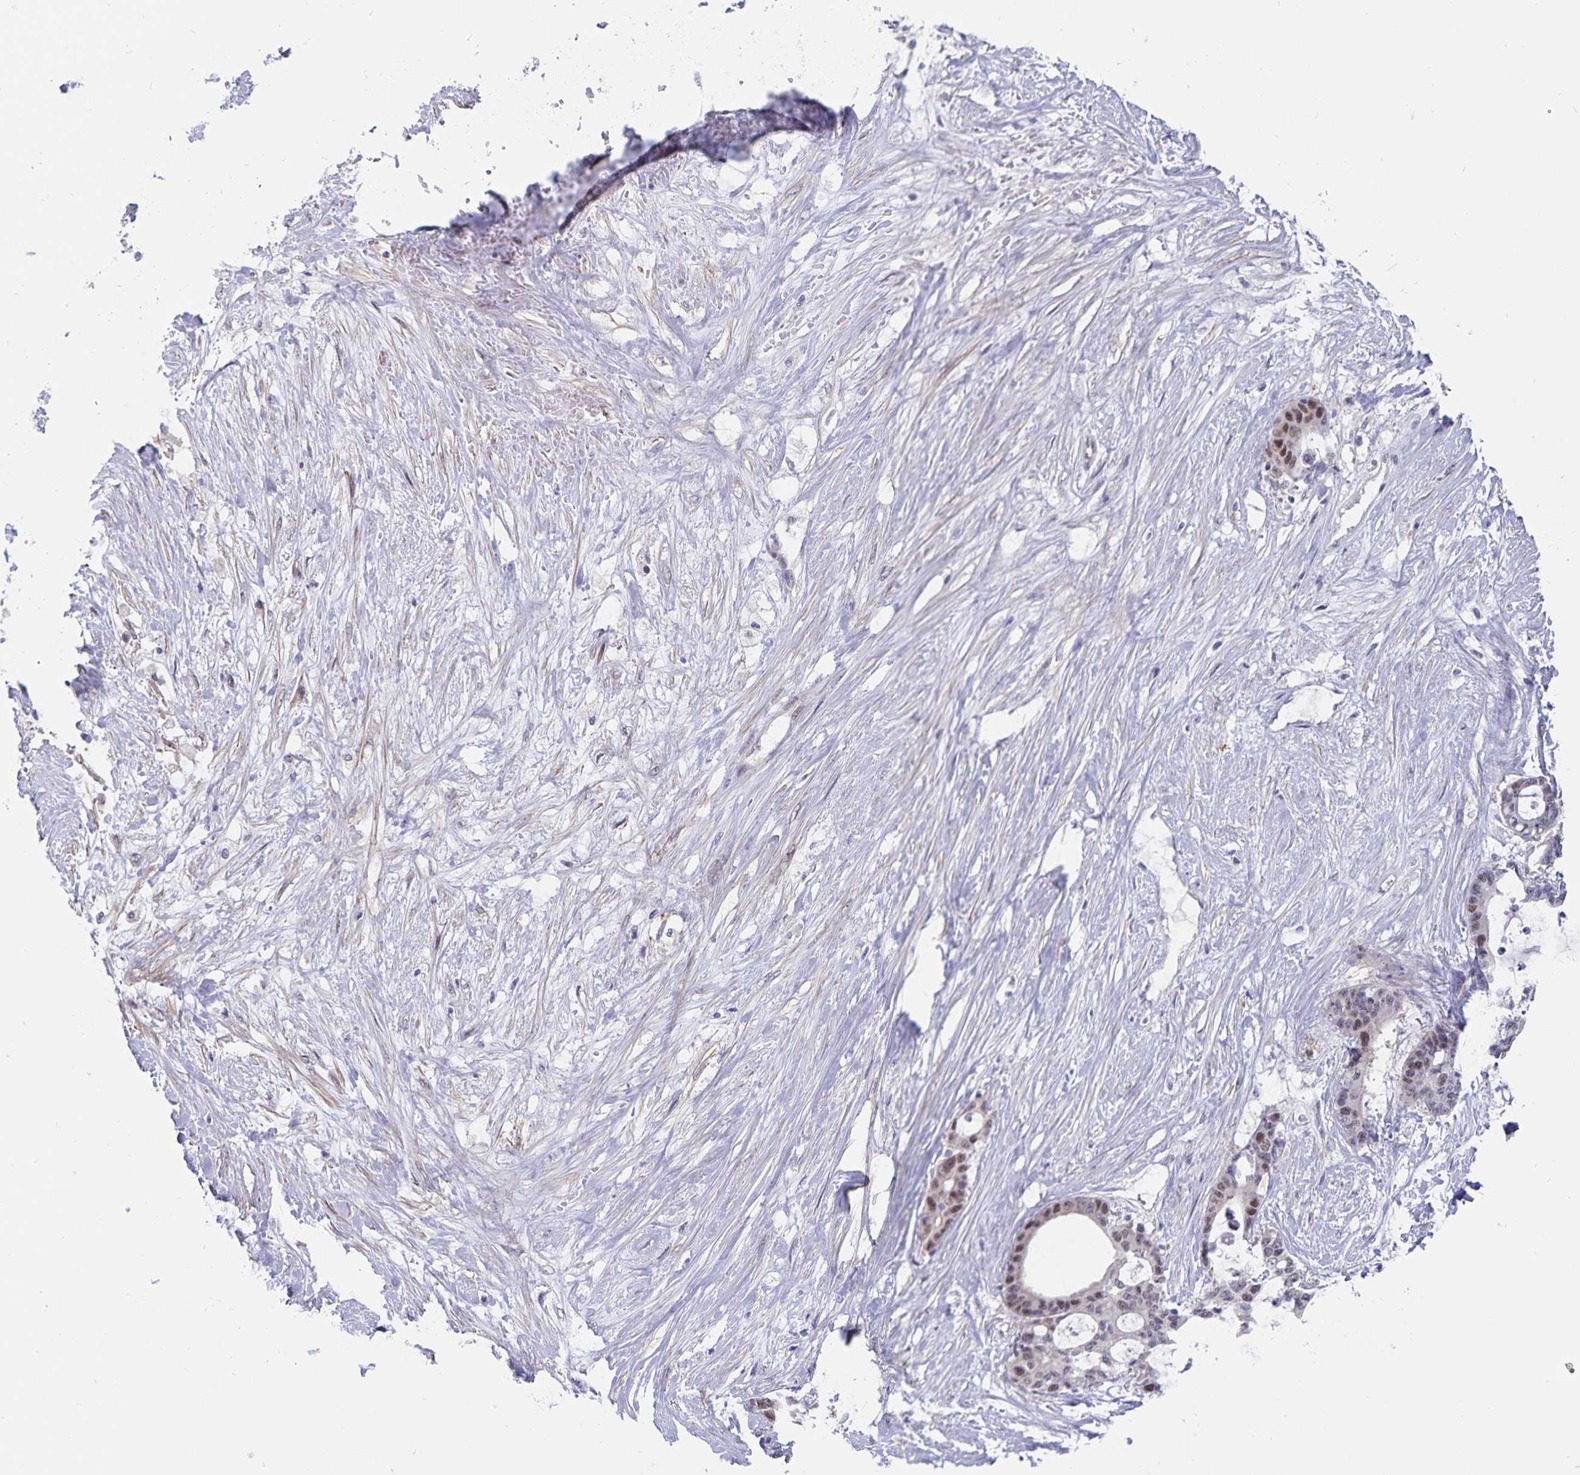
{"staining": {"intensity": "moderate", "quantity": "25%-75%", "location": "nuclear"}, "tissue": "liver cancer", "cell_type": "Tumor cells", "image_type": "cancer", "snomed": [{"axis": "morphology", "description": "Normal tissue, NOS"}, {"axis": "morphology", "description": "Cholangiocarcinoma"}, {"axis": "topography", "description": "Liver"}, {"axis": "topography", "description": "Peripheral nerve tissue"}], "caption": "A micrograph of liver cancer (cholangiocarcinoma) stained for a protein displays moderate nuclear brown staining in tumor cells.", "gene": "BAG6", "patient": {"sex": "female", "age": 73}}